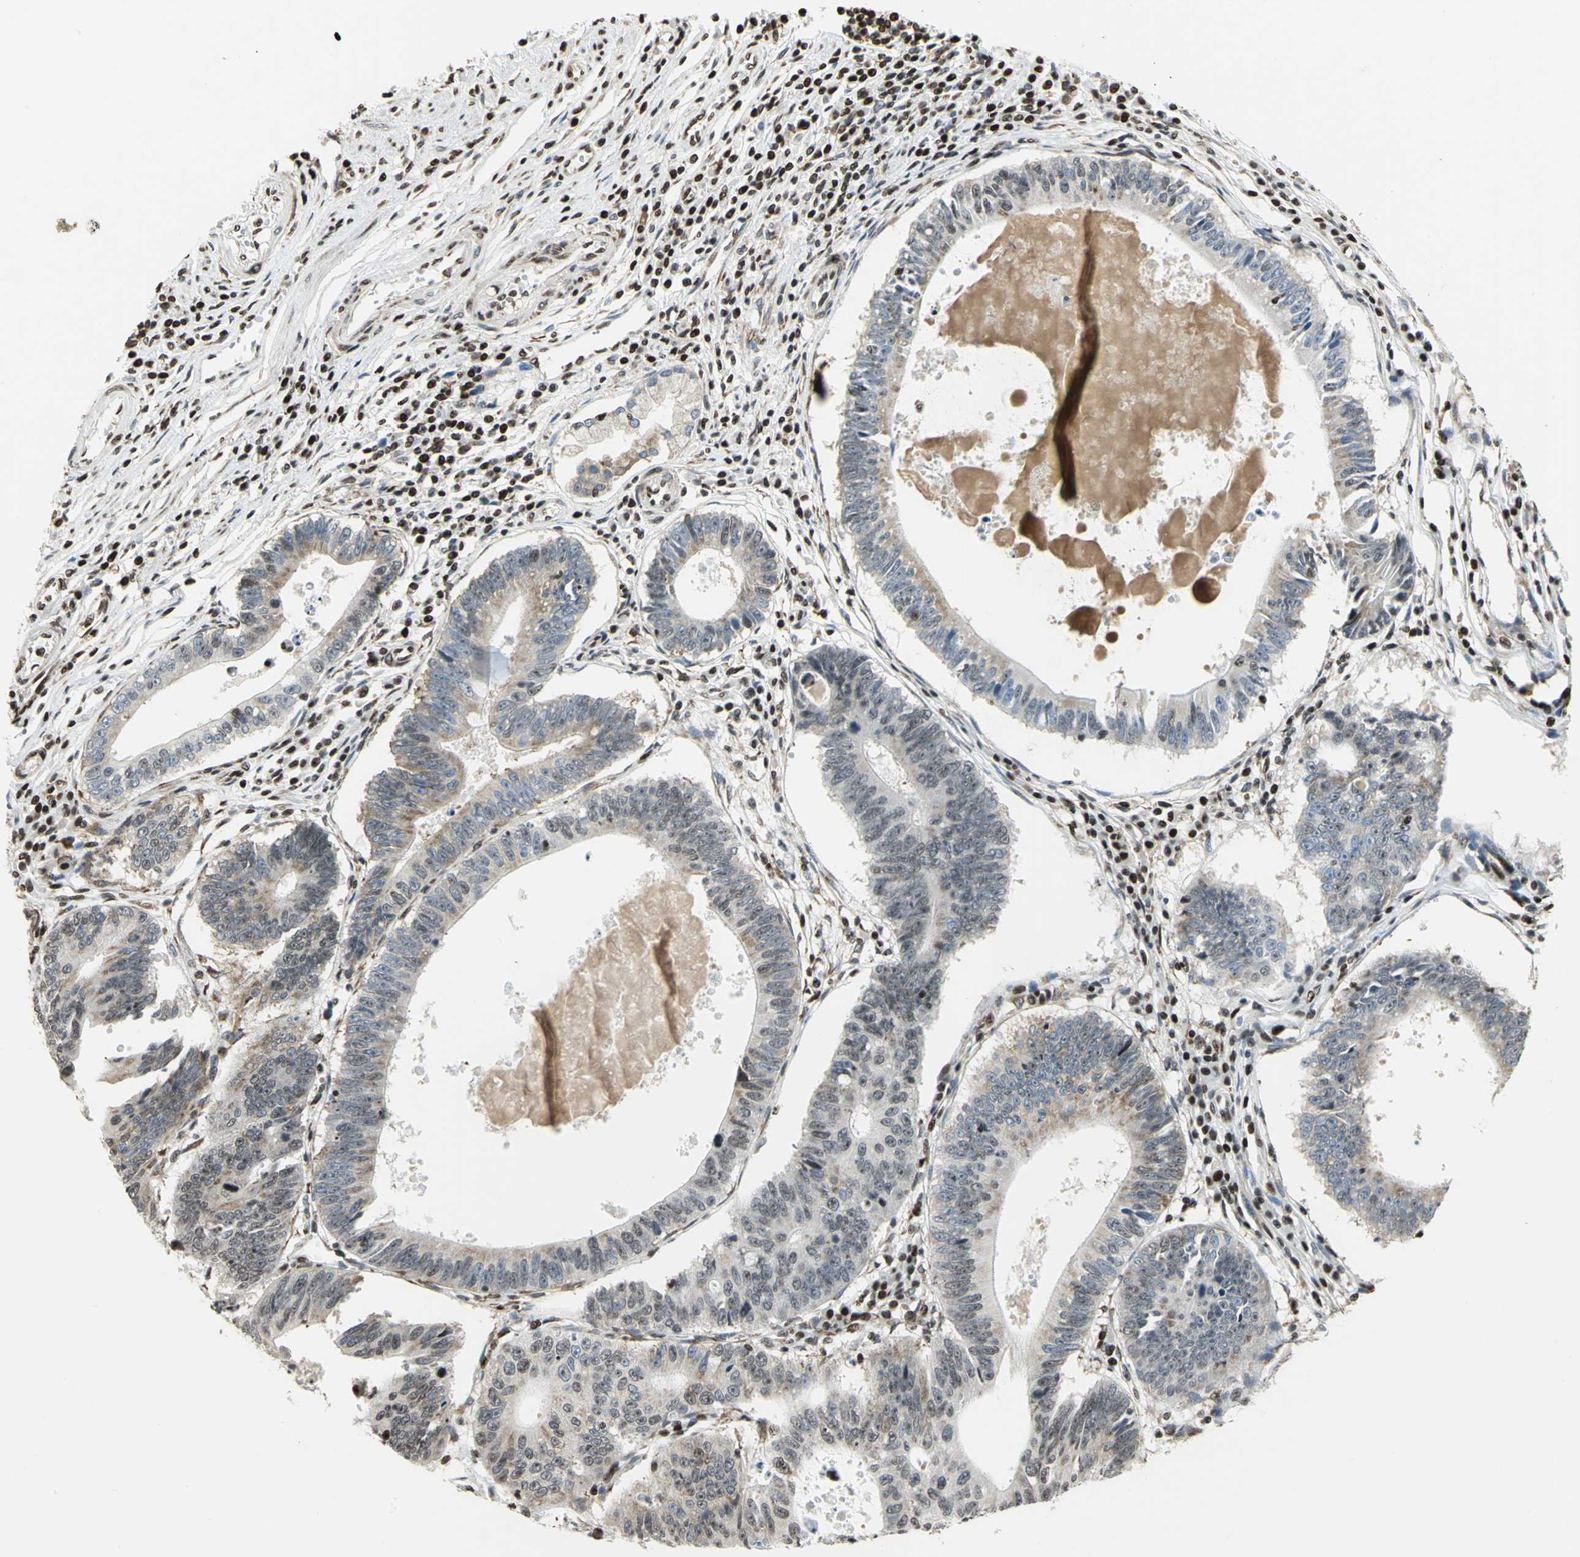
{"staining": {"intensity": "weak", "quantity": ">75%", "location": "cytoplasmic/membranous,nuclear"}, "tissue": "stomach cancer", "cell_type": "Tumor cells", "image_type": "cancer", "snomed": [{"axis": "morphology", "description": "Adenocarcinoma, NOS"}, {"axis": "topography", "description": "Stomach"}], "caption": "Immunohistochemistry (IHC) (DAB) staining of stomach cancer (adenocarcinoma) exhibits weak cytoplasmic/membranous and nuclear protein positivity in about >75% of tumor cells. (DAB = brown stain, brightfield microscopy at high magnification).", "gene": "HMGB1", "patient": {"sex": "male", "age": 59}}